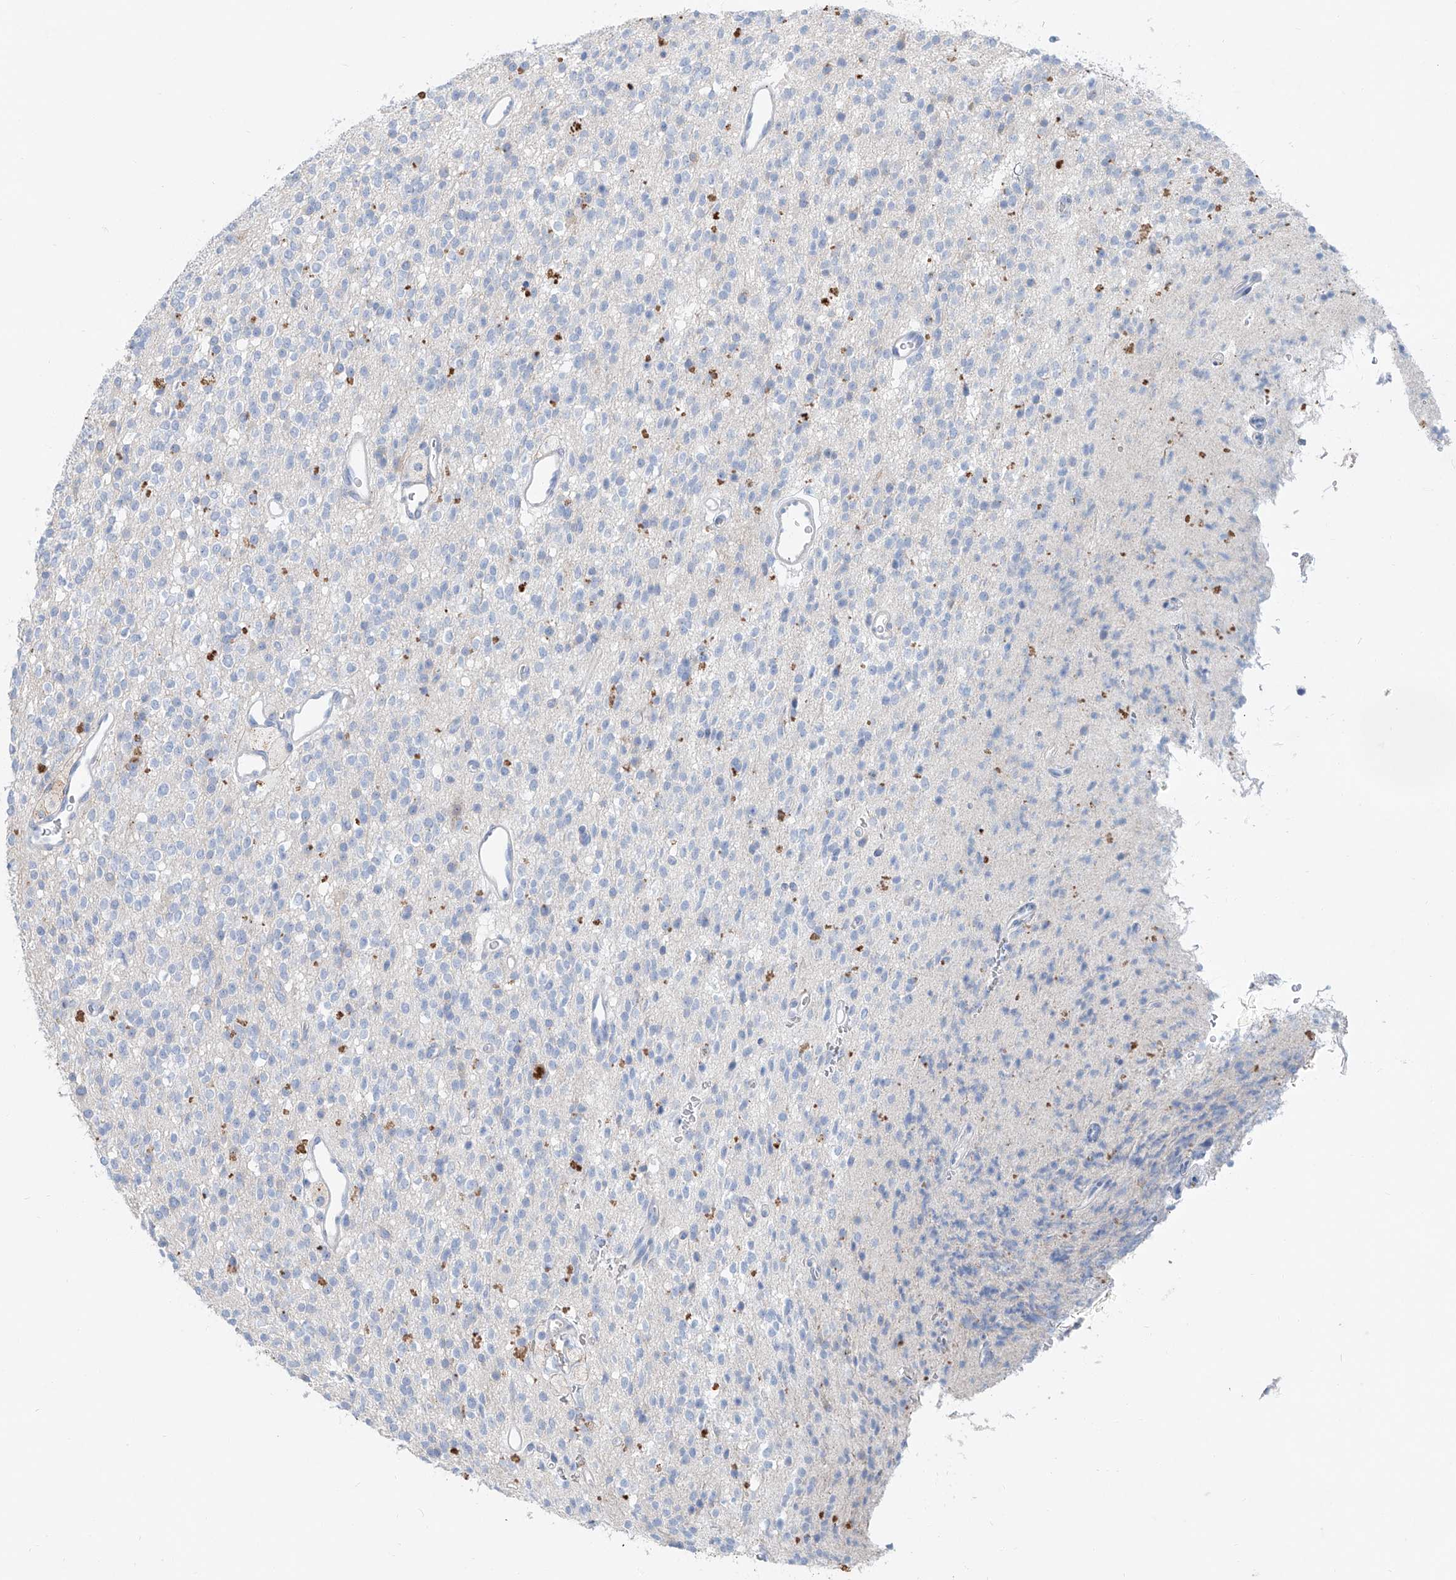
{"staining": {"intensity": "negative", "quantity": "none", "location": "none"}, "tissue": "glioma", "cell_type": "Tumor cells", "image_type": "cancer", "snomed": [{"axis": "morphology", "description": "Glioma, malignant, High grade"}, {"axis": "topography", "description": "Brain"}], "caption": "An immunohistochemistry photomicrograph of glioma is shown. There is no staining in tumor cells of glioma.", "gene": "ANKRD34A", "patient": {"sex": "male", "age": 34}}